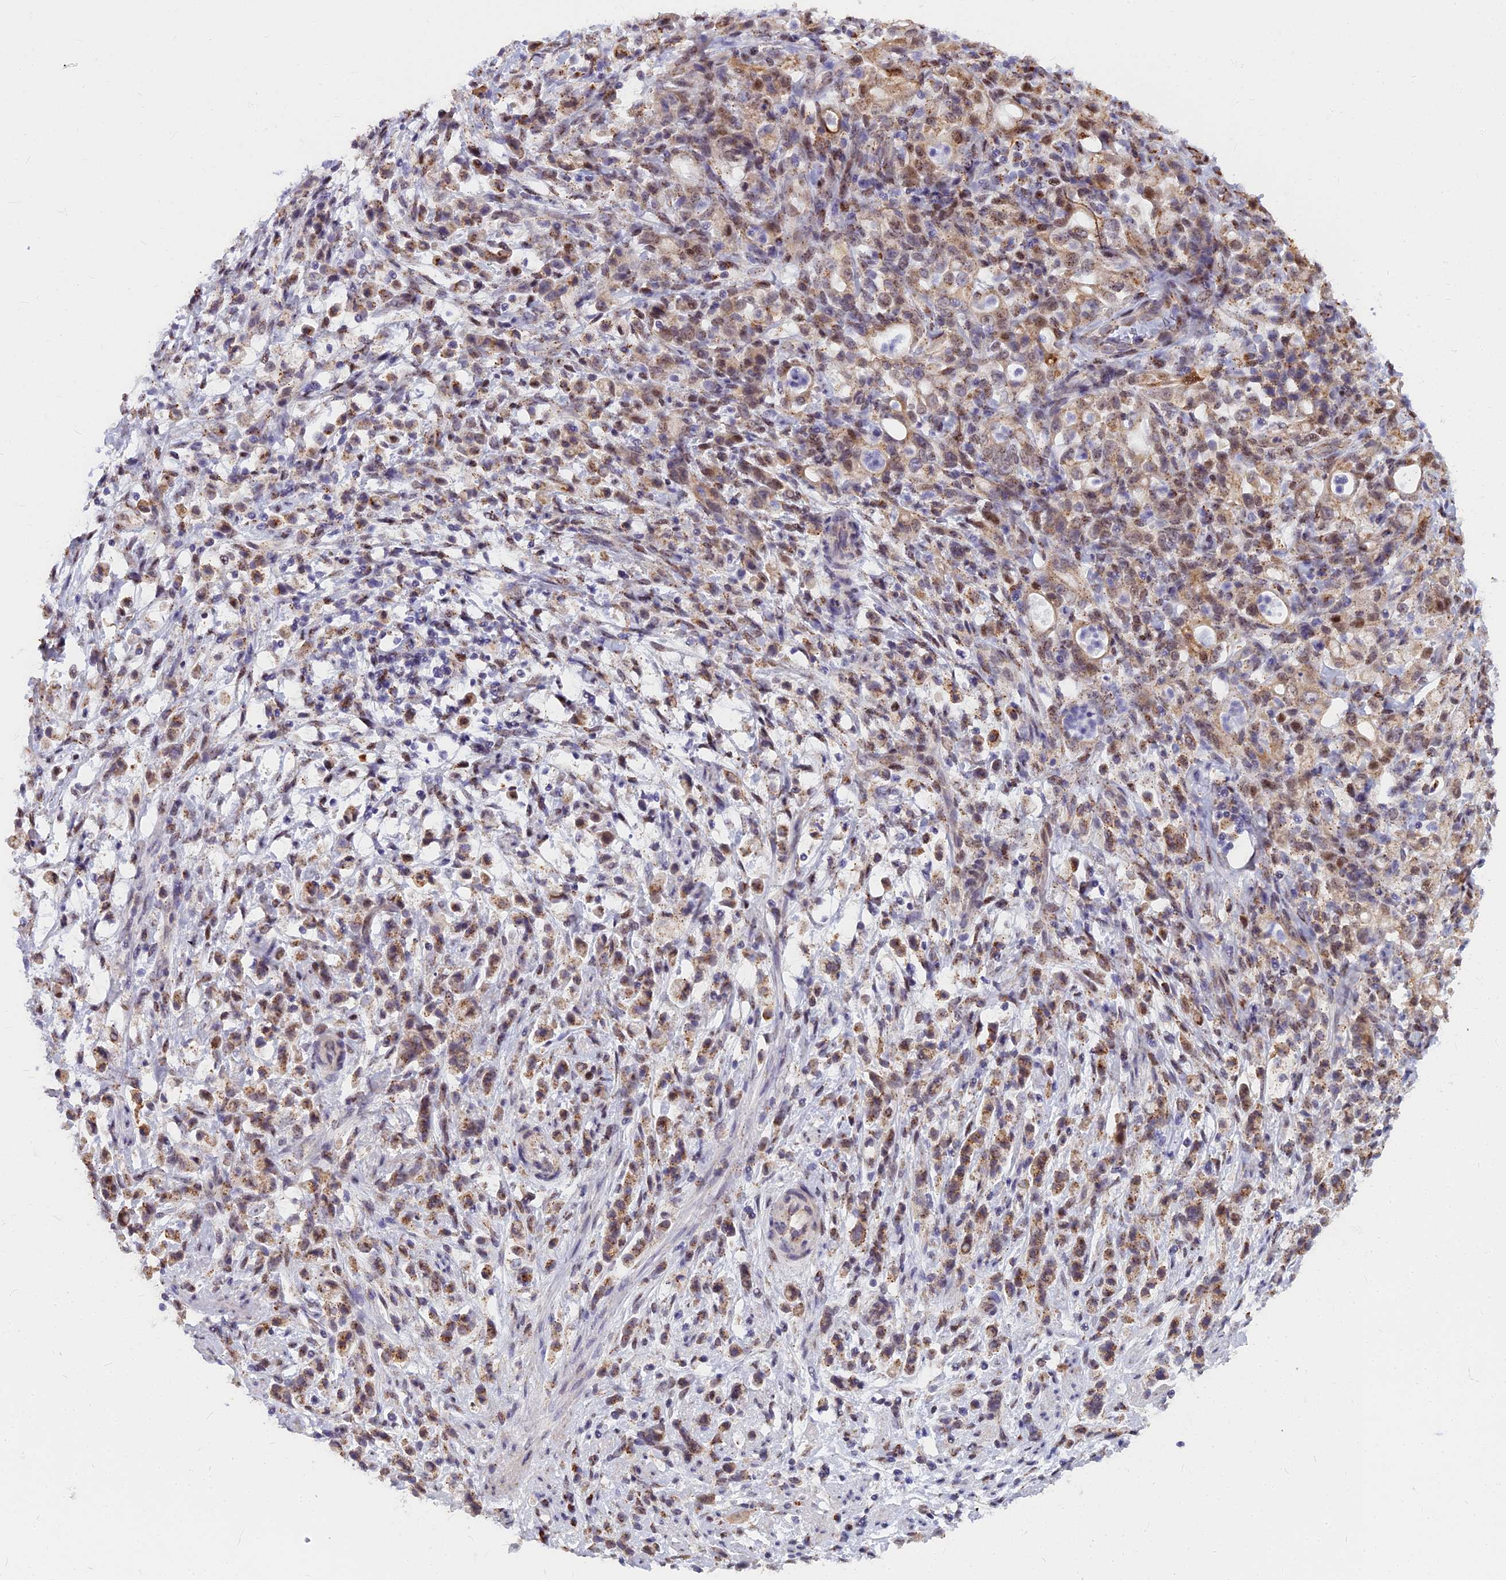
{"staining": {"intensity": "moderate", "quantity": ">75%", "location": "cytoplasmic/membranous"}, "tissue": "stomach cancer", "cell_type": "Tumor cells", "image_type": "cancer", "snomed": [{"axis": "morphology", "description": "Adenocarcinoma, NOS"}, {"axis": "topography", "description": "Stomach"}], "caption": "Adenocarcinoma (stomach) stained with a protein marker exhibits moderate staining in tumor cells.", "gene": "WDPCP", "patient": {"sex": "female", "age": 60}}